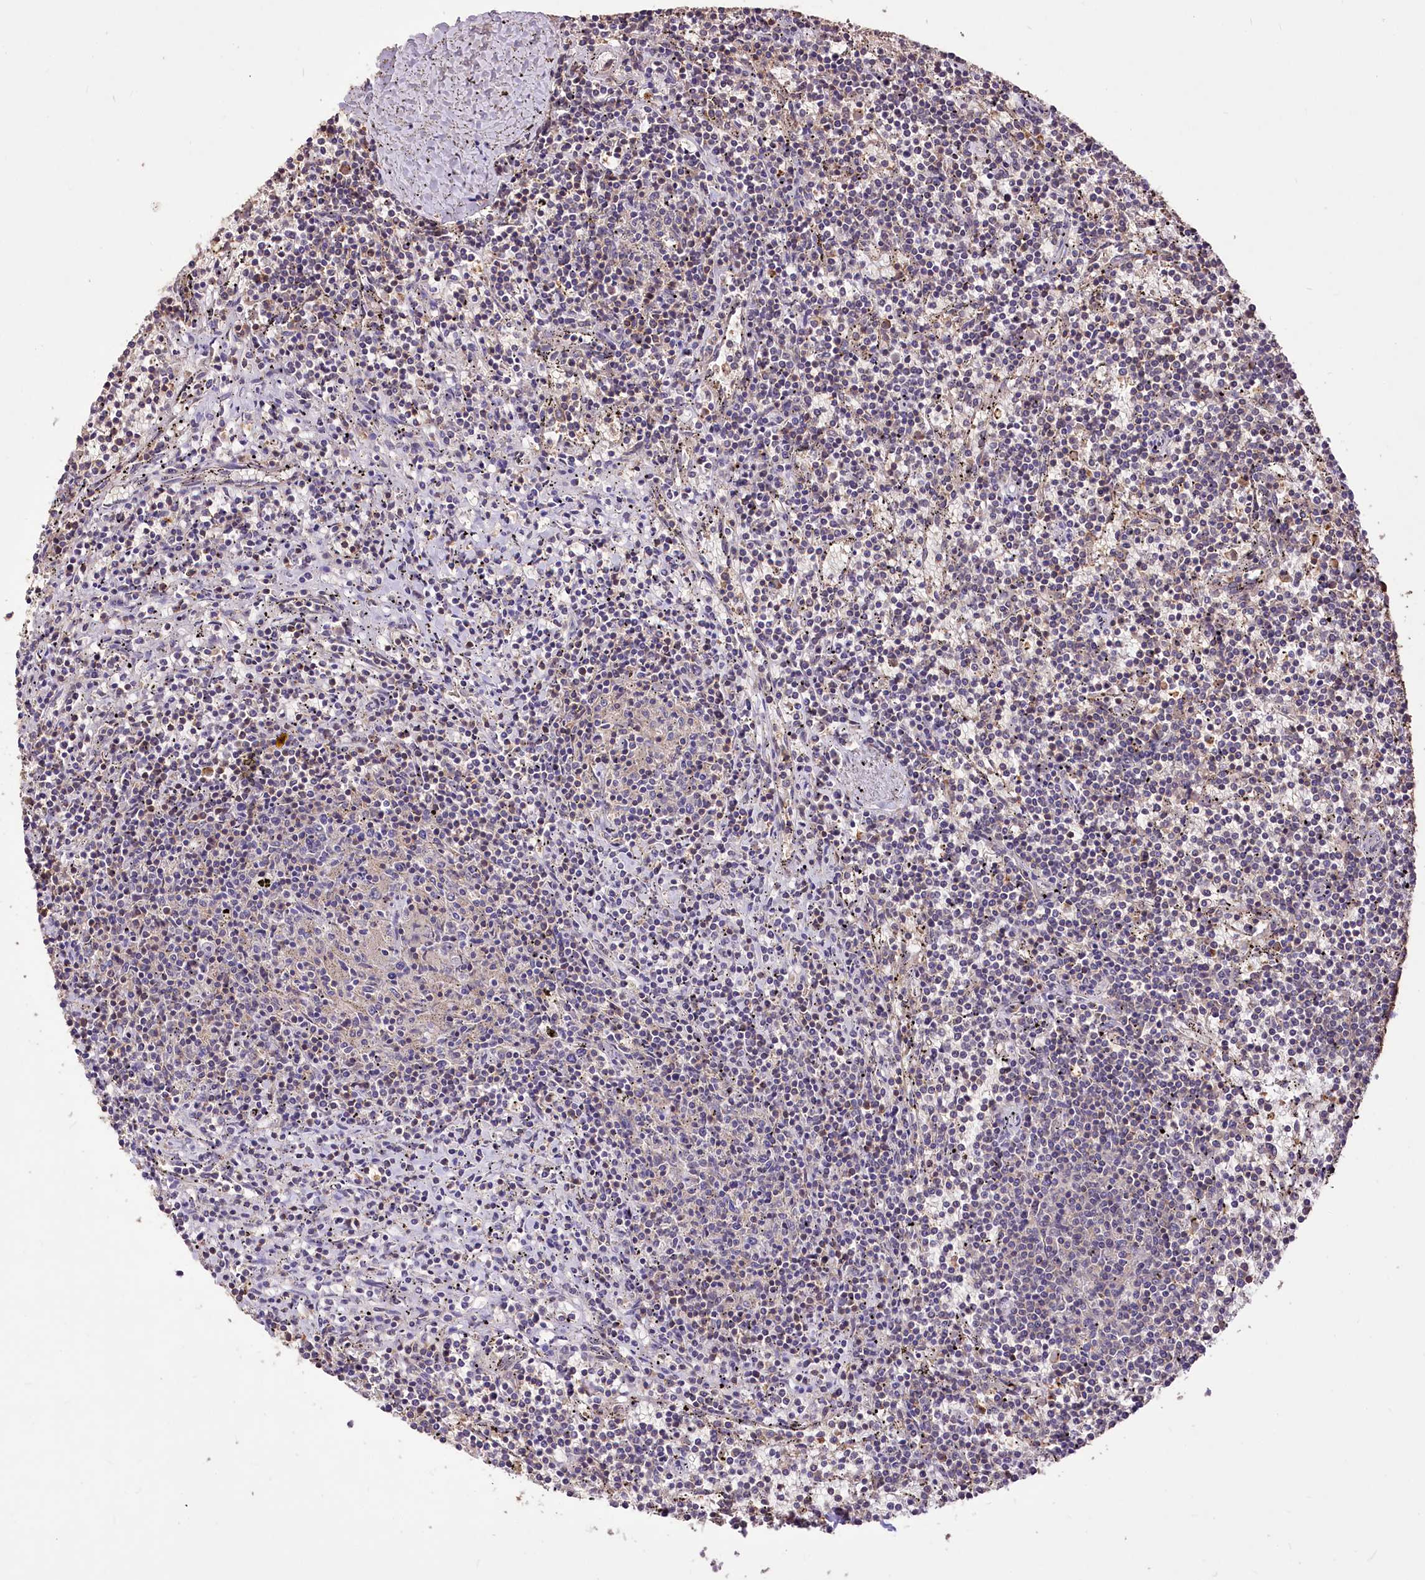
{"staining": {"intensity": "negative", "quantity": "none", "location": "none"}, "tissue": "lymphoma", "cell_type": "Tumor cells", "image_type": "cancer", "snomed": [{"axis": "morphology", "description": "Malignant lymphoma, non-Hodgkin's type, Low grade"}, {"axis": "topography", "description": "Spleen"}], "caption": "Immunohistochemical staining of low-grade malignant lymphoma, non-Hodgkin's type demonstrates no significant expression in tumor cells. Nuclei are stained in blue.", "gene": "SERGEF", "patient": {"sex": "female", "age": 50}}